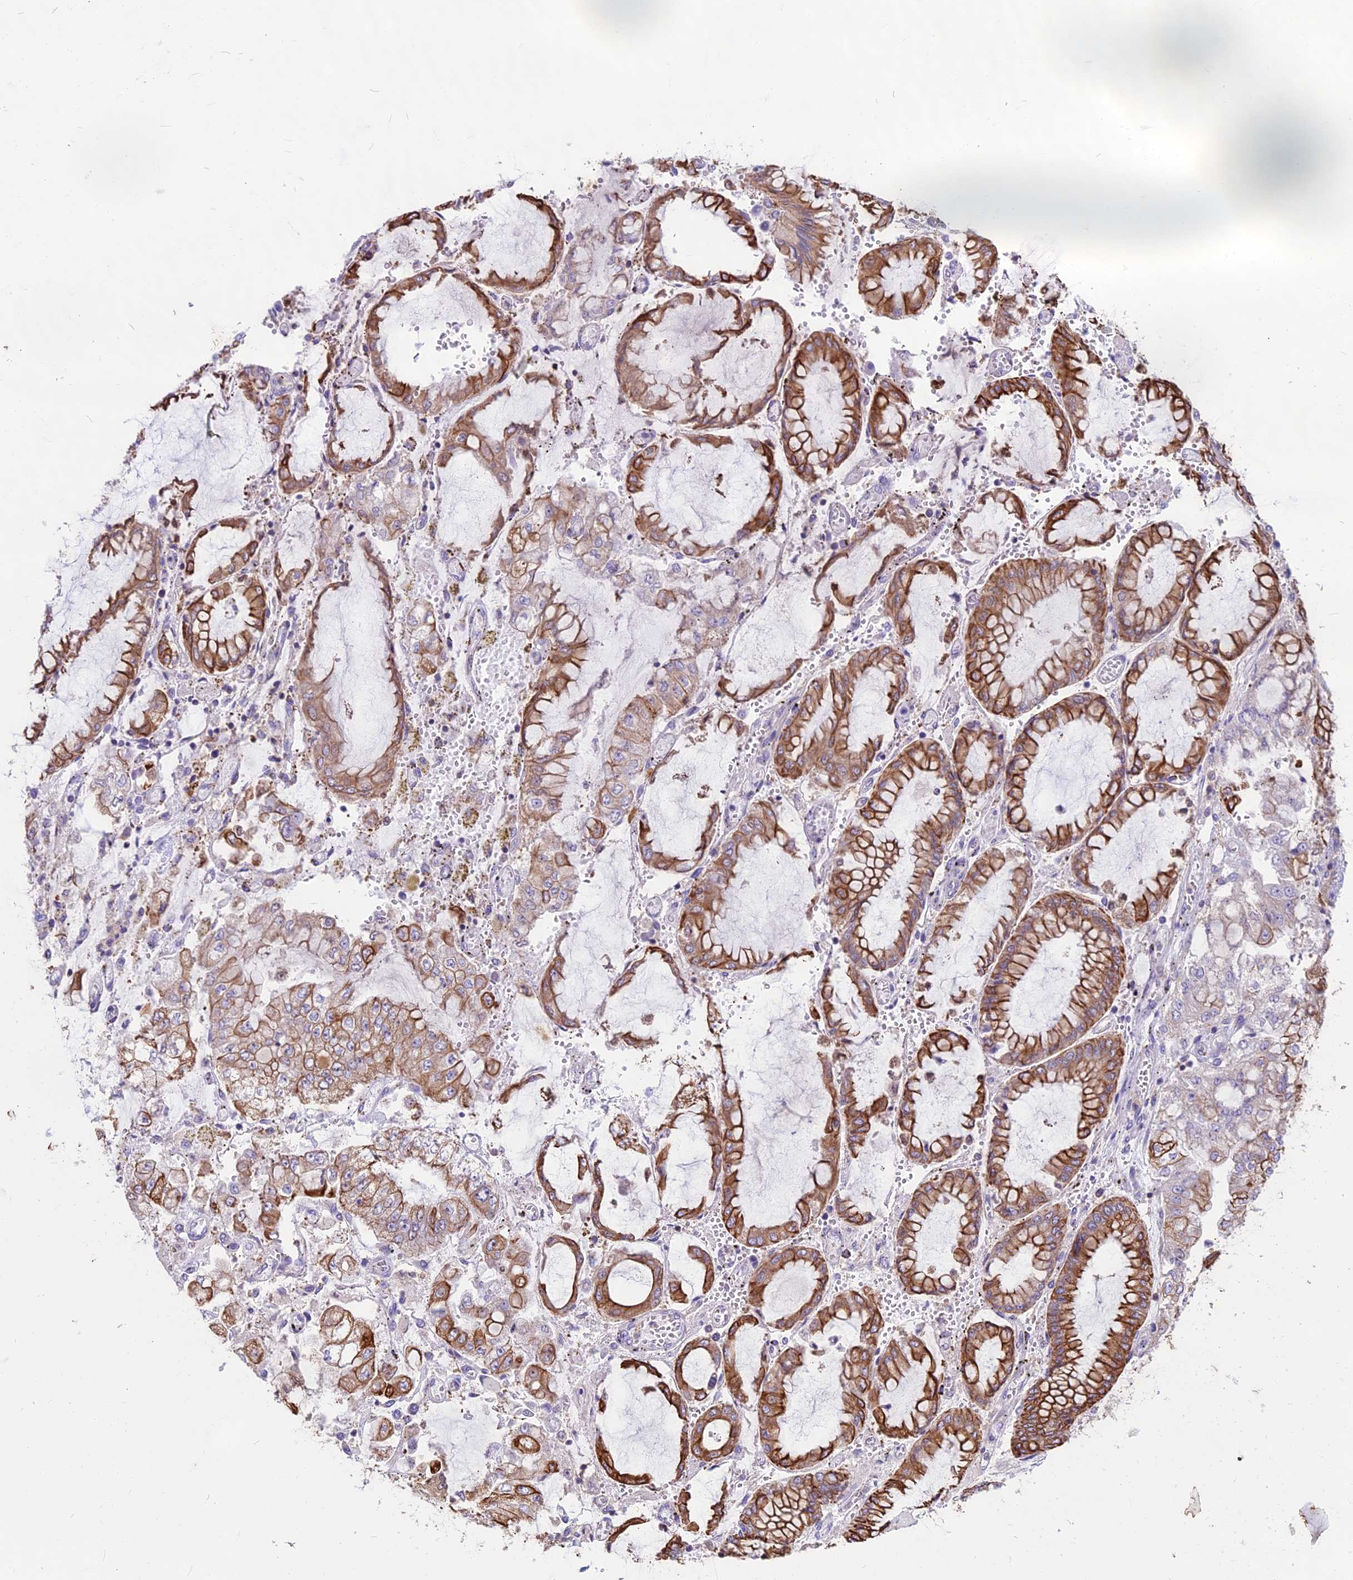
{"staining": {"intensity": "moderate", "quantity": "25%-75%", "location": "cytoplasmic/membranous"}, "tissue": "stomach cancer", "cell_type": "Tumor cells", "image_type": "cancer", "snomed": [{"axis": "morphology", "description": "Adenocarcinoma, NOS"}, {"axis": "topography", "description": "Stomach"}], "caption": "IHC (DAB) staining of adenocarcinoma (stomach) demonstrates moderate cytoplasmic/membranous protein positivity in about 25%-75% of tumor cells.", "gene": "CDAN1", "patient": {"sex": "male", "age": 76}}